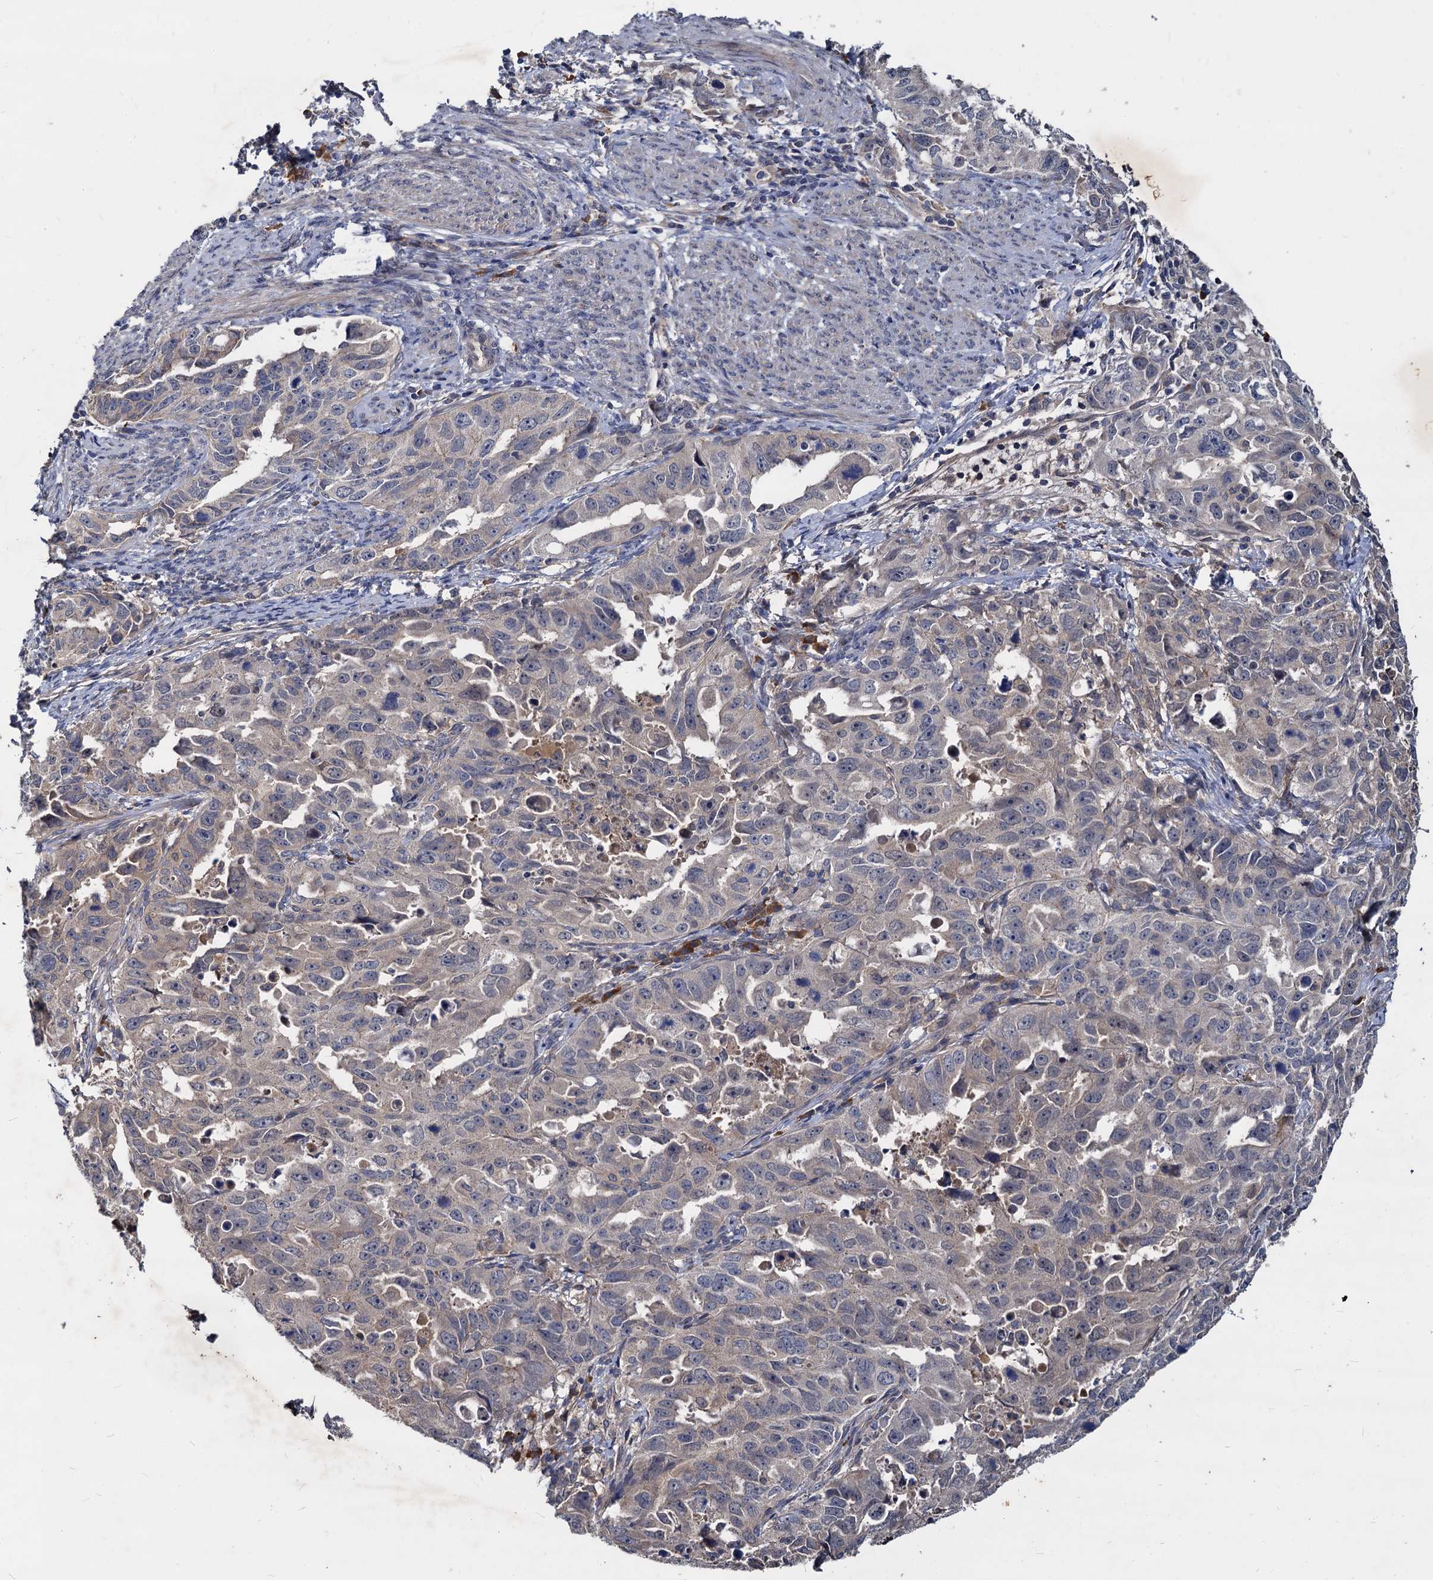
{"staining": {"intensity": "negative", "quantity": "none", "location": "none"}, "tissue": "endometrial cancer", "cell_type": "Tumor cells", "image_type": "cancer", "snomed": [{"axis": "morphology", "description": "Adenocarcinoma, NOS"}, {"axis": "topography", "description": "Endometrium"}], "caption": "DAB (3,3'-diaminobenzidine) immunohistochemical staining of human adenocarcinoma (endometrial) reveals no significant positivity in tumor cells. (Immunohistochemistry, brightfield microscopy, high magnification).", "gene": "CCDC184", "patient": {"sex": "female", "age": 65}}